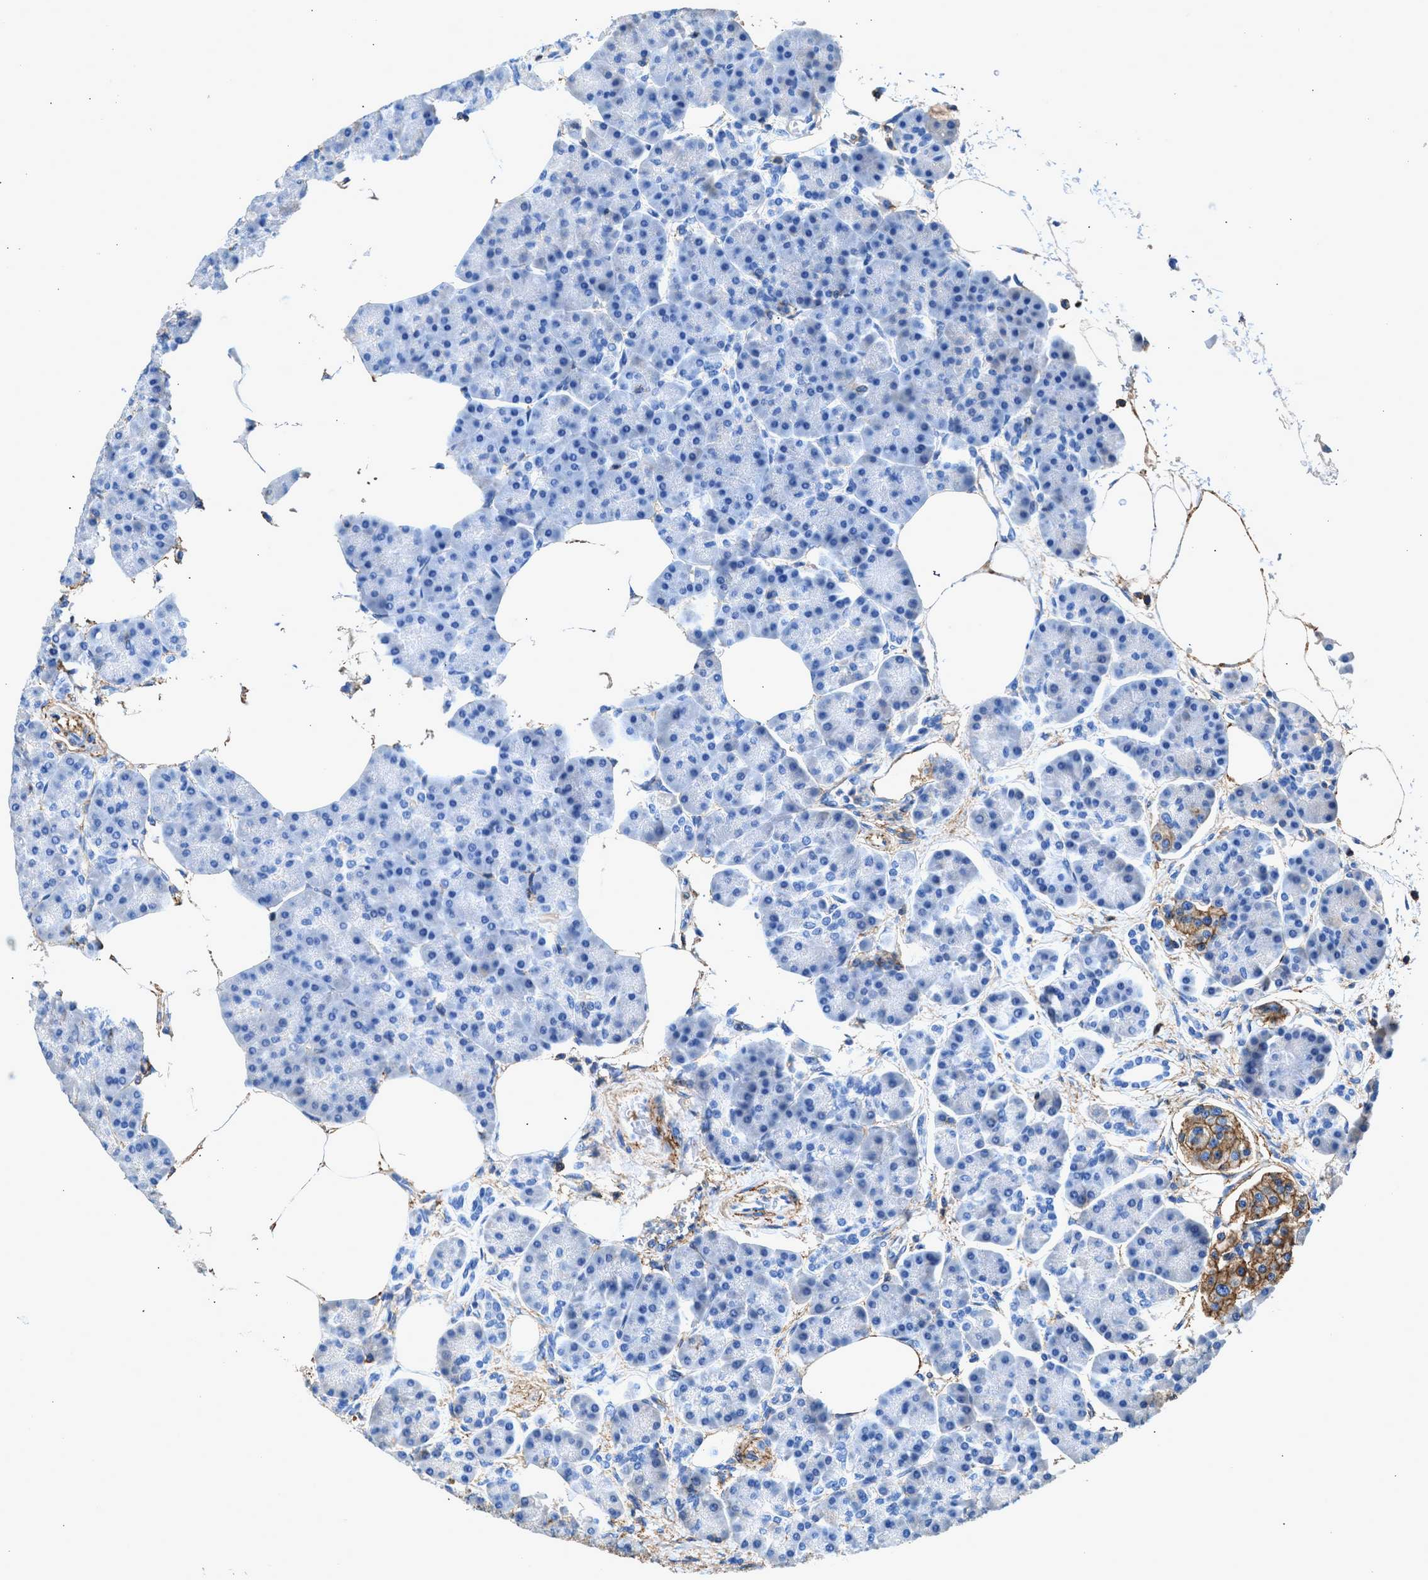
{"staining": {"intensity": "negative", "quantity": "none", "location": "none"}, "tissue": "pancreas", "cell_type": "Exocrine glandular cells", "image_type": "normal", "snomed": [{"axis": "morphology", "description": "Normal tissue, NOS"}, {"axis": "topography", "description": "Pancreas"}], "caption": "High power microscopy micrograph of an IHC micrograph of normal pancreas, revealing no significant staining in exocrine glandular cells.", "gene": "KCNQ4", "patient": {"sex": "female", "age": 70}}